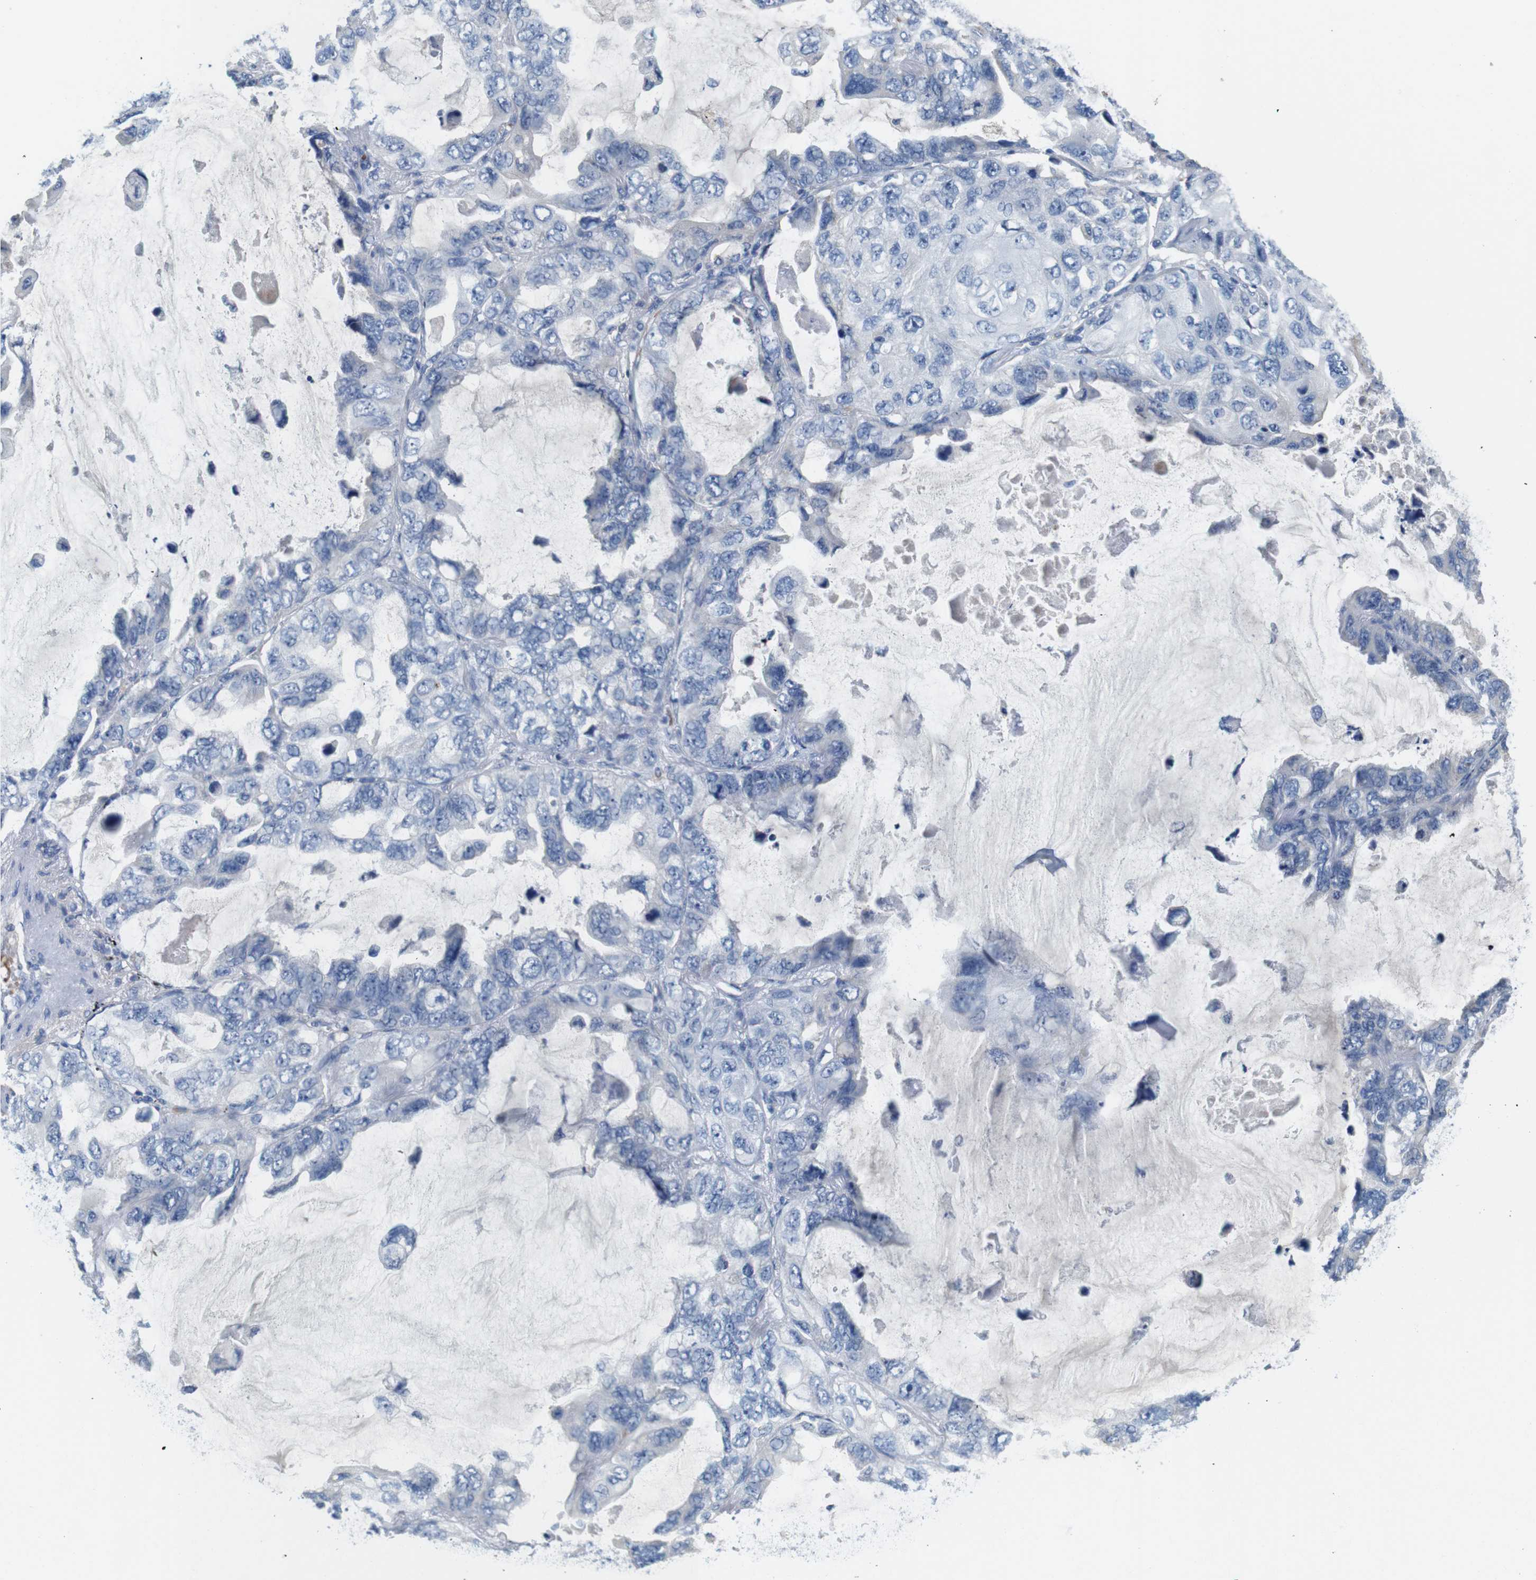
{"staining": {"intensity": "negative", "quantity": "none", "location": "none"}, "tissue": "lung cancer", "cell_type": "Tumor cells", "image_type": "cancer", "snomed": [{"axis": "morphology", "description": "Squamous cell carcinoma, NOS"}, {"axis": "topography", "description": "Lung"}], "caption": "A high-resolution photomicrograph shows immunohistochemistry staining of lung squamous cell carcinoma, which exhibits no significant staining in tumor cells.", "gene": "IGSF8", "patient": {"sex": "female", "age": 73}}